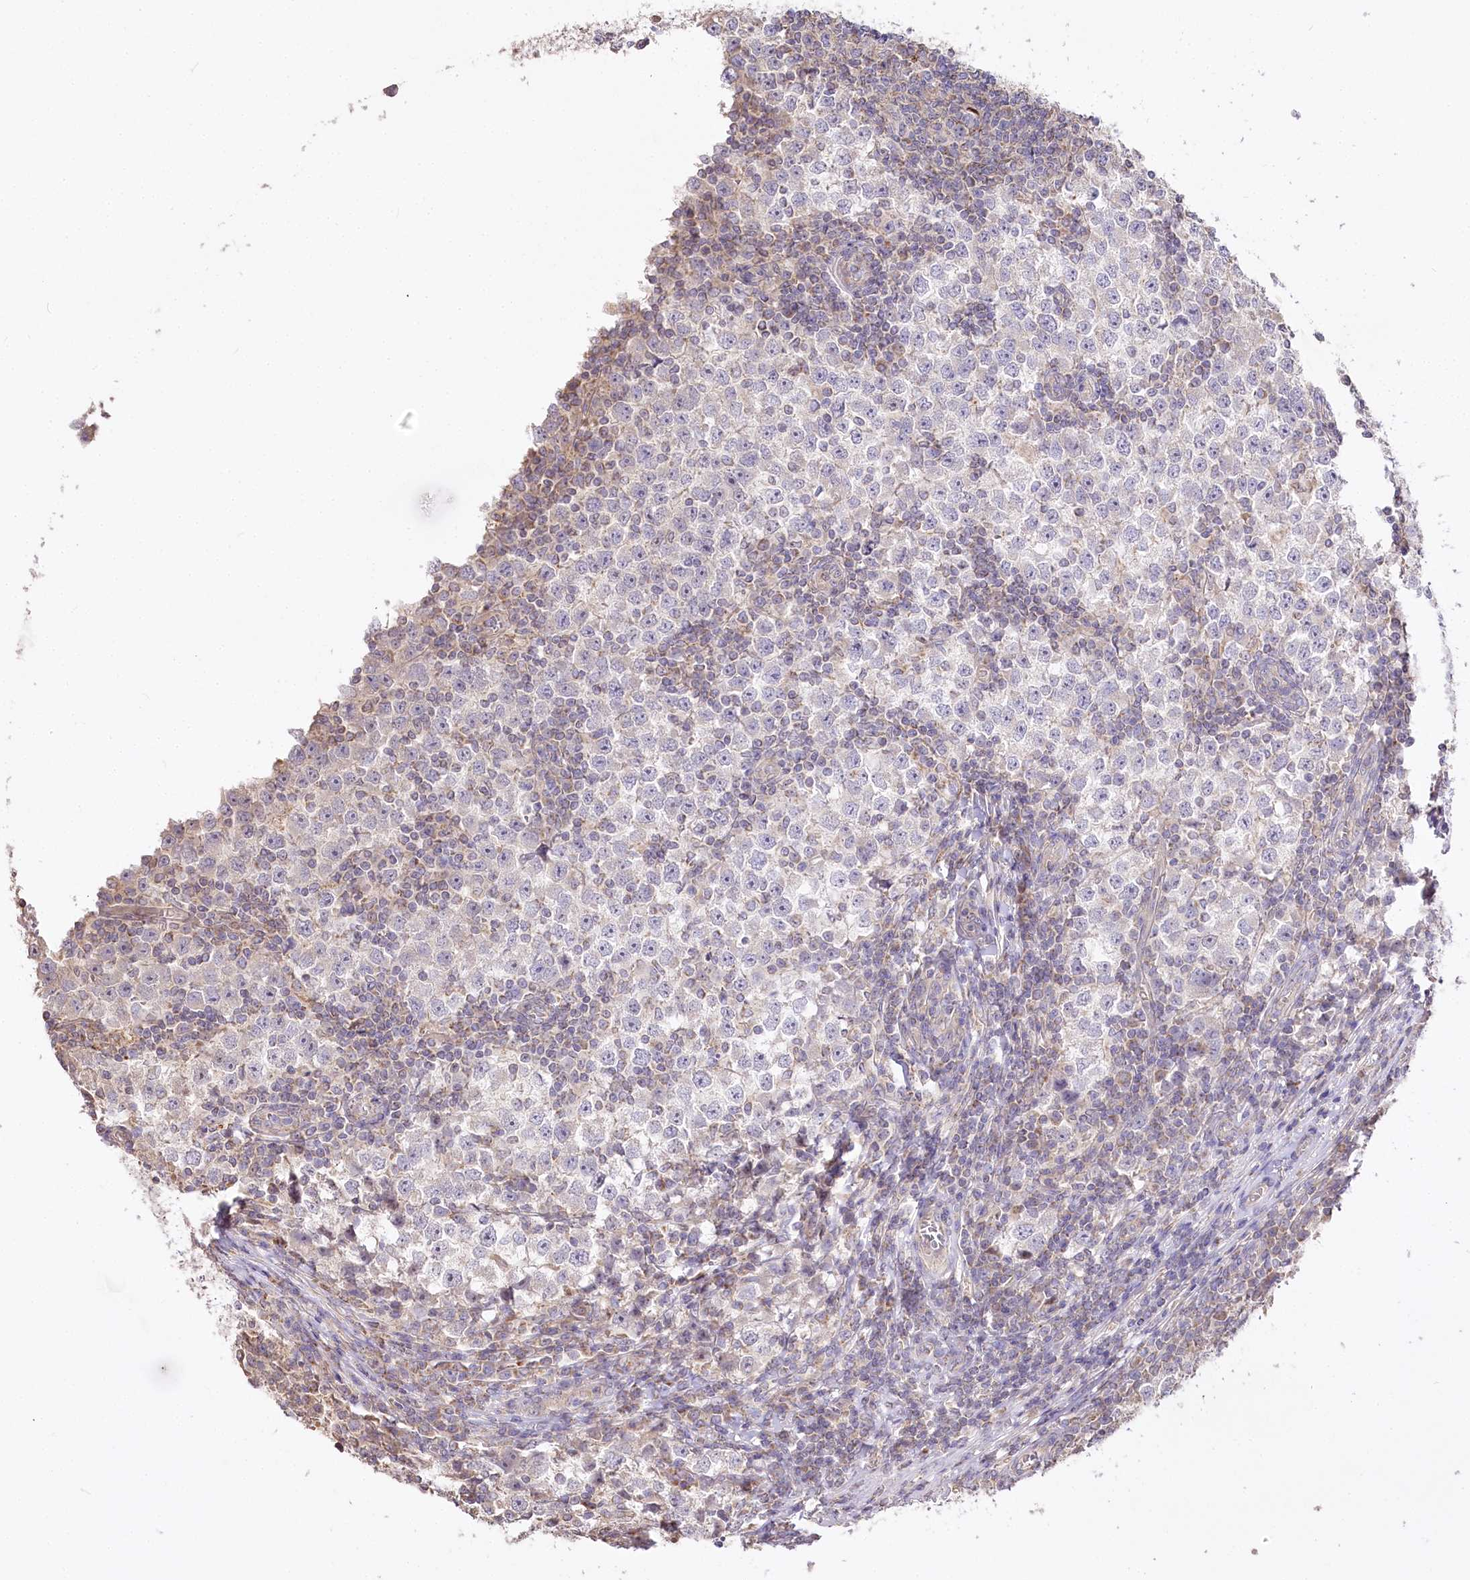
{"staining": {"intensity": "negative", "quantity": "none", "location": "none"}, "tissue": "testis cancer", "cell_type": "Tumor cells", "image_type": "cancer", "snomed": [{"axis": "morphology", "description": "Seminoma, NOS"}, {"axis": "topography", "description": "Testis"}], "caption": "DAB (3,3'-diaminobenzidine) immunohistochemical staining of testis cancer (seminoma) reveals no significant expression in tumor cells. (DAB immunohistochemistry (IHC), high magnification).", "gene": "ZNF226", "patient": {"sex": "male", "age": 65}}